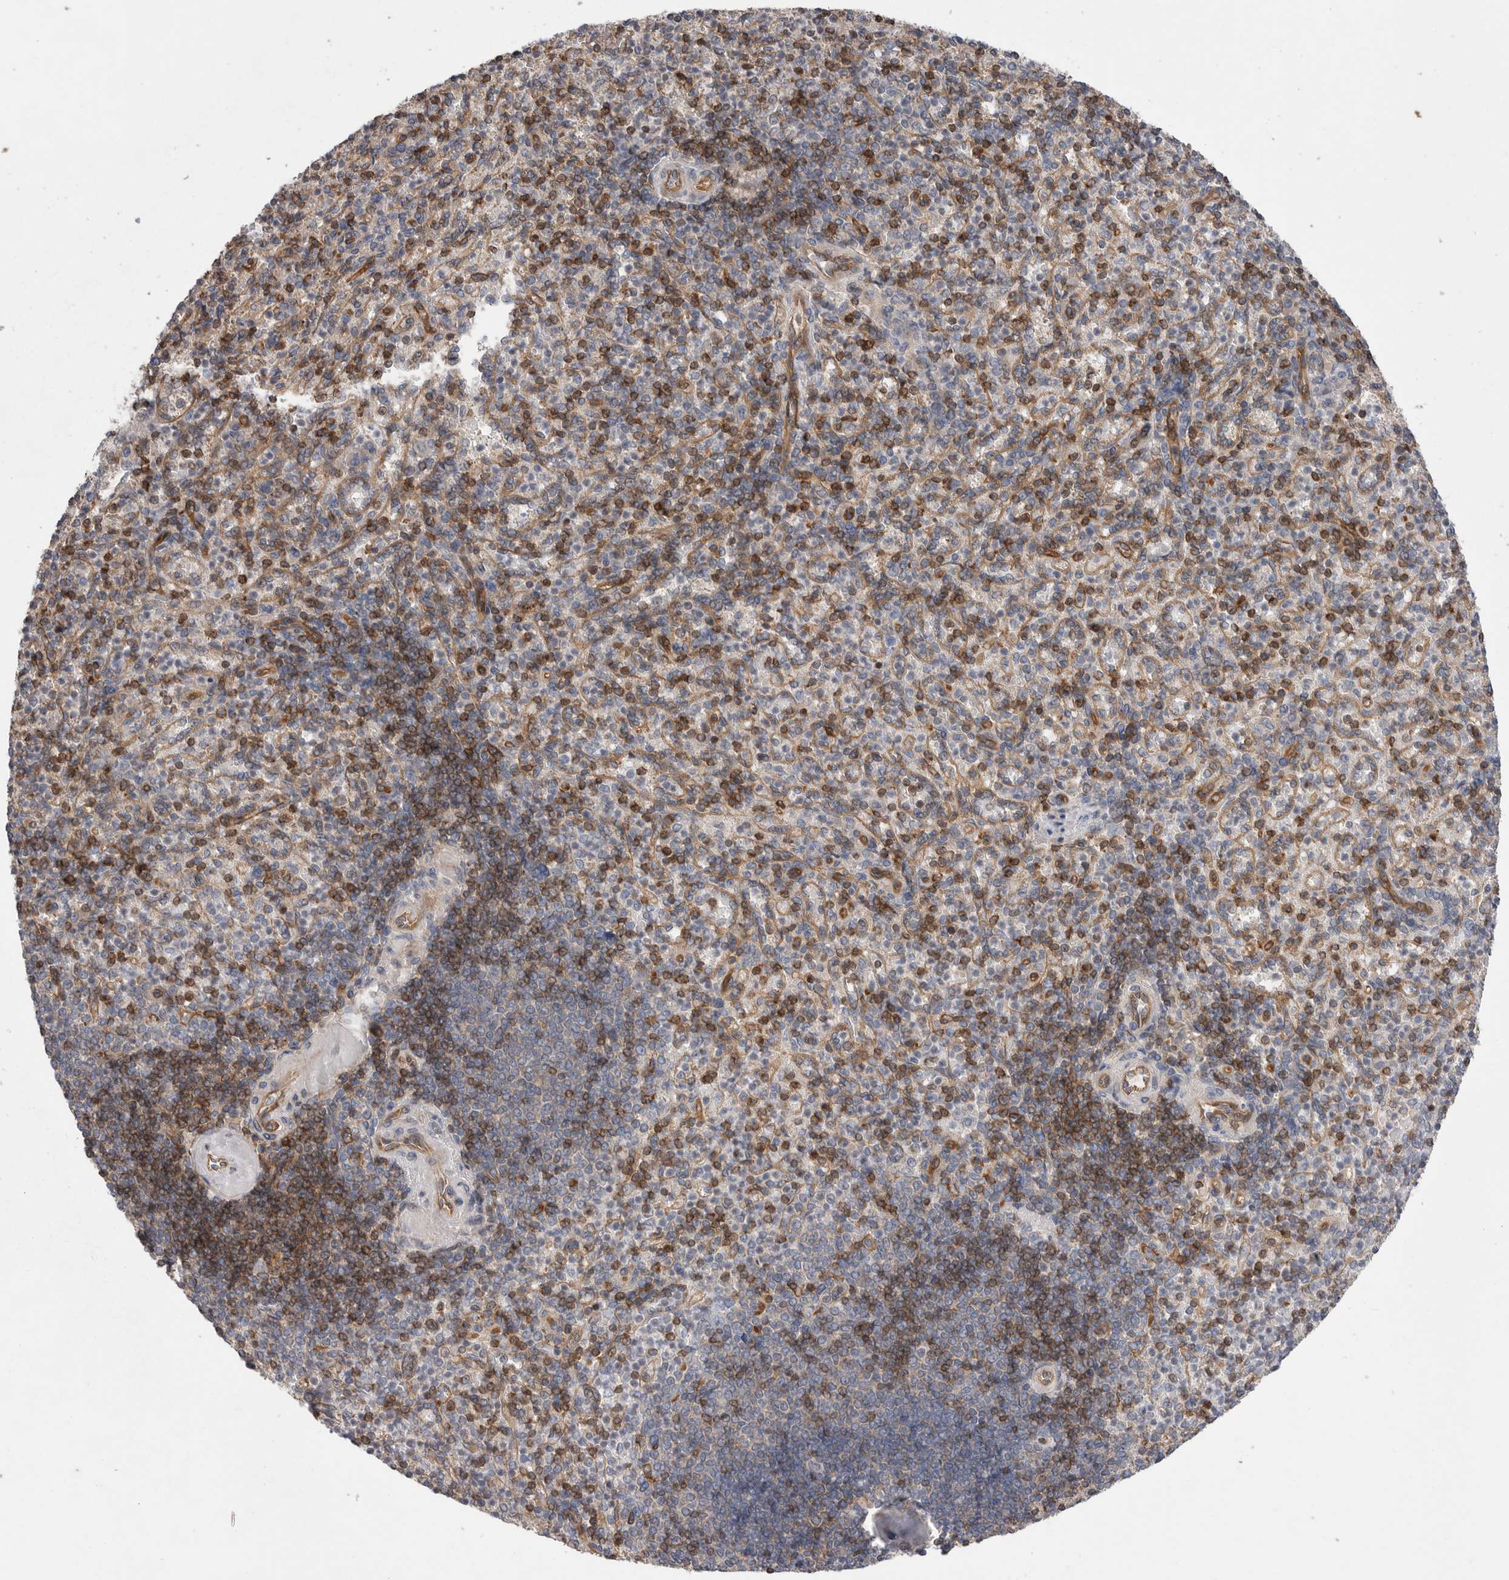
{"staining": {"intensity": "moderate", "quantity": "25%-75%", "location": "cytoplasmic/membranous"}, "tissue": "spleen", "cell_type": "Cells in red pulp", "image_type": "normal", "snomed": [{"axis": "morphology", "description": "Normal tissue, NOS"}, {"axis": "topography", "description": "Spleen"}], "caption": "A brown stain labels moderate cytoplasmic/membranous staining of a protein in cells in red pulp of benign human spleen. (Stains: DAB (3,3'-diaminobenzidine) in brown, nuclei in blue, Microscopy: brightfield microscopy at high magnification).", "gene": "PRKCH", "patient": {"sex": "female", "age": 74}}